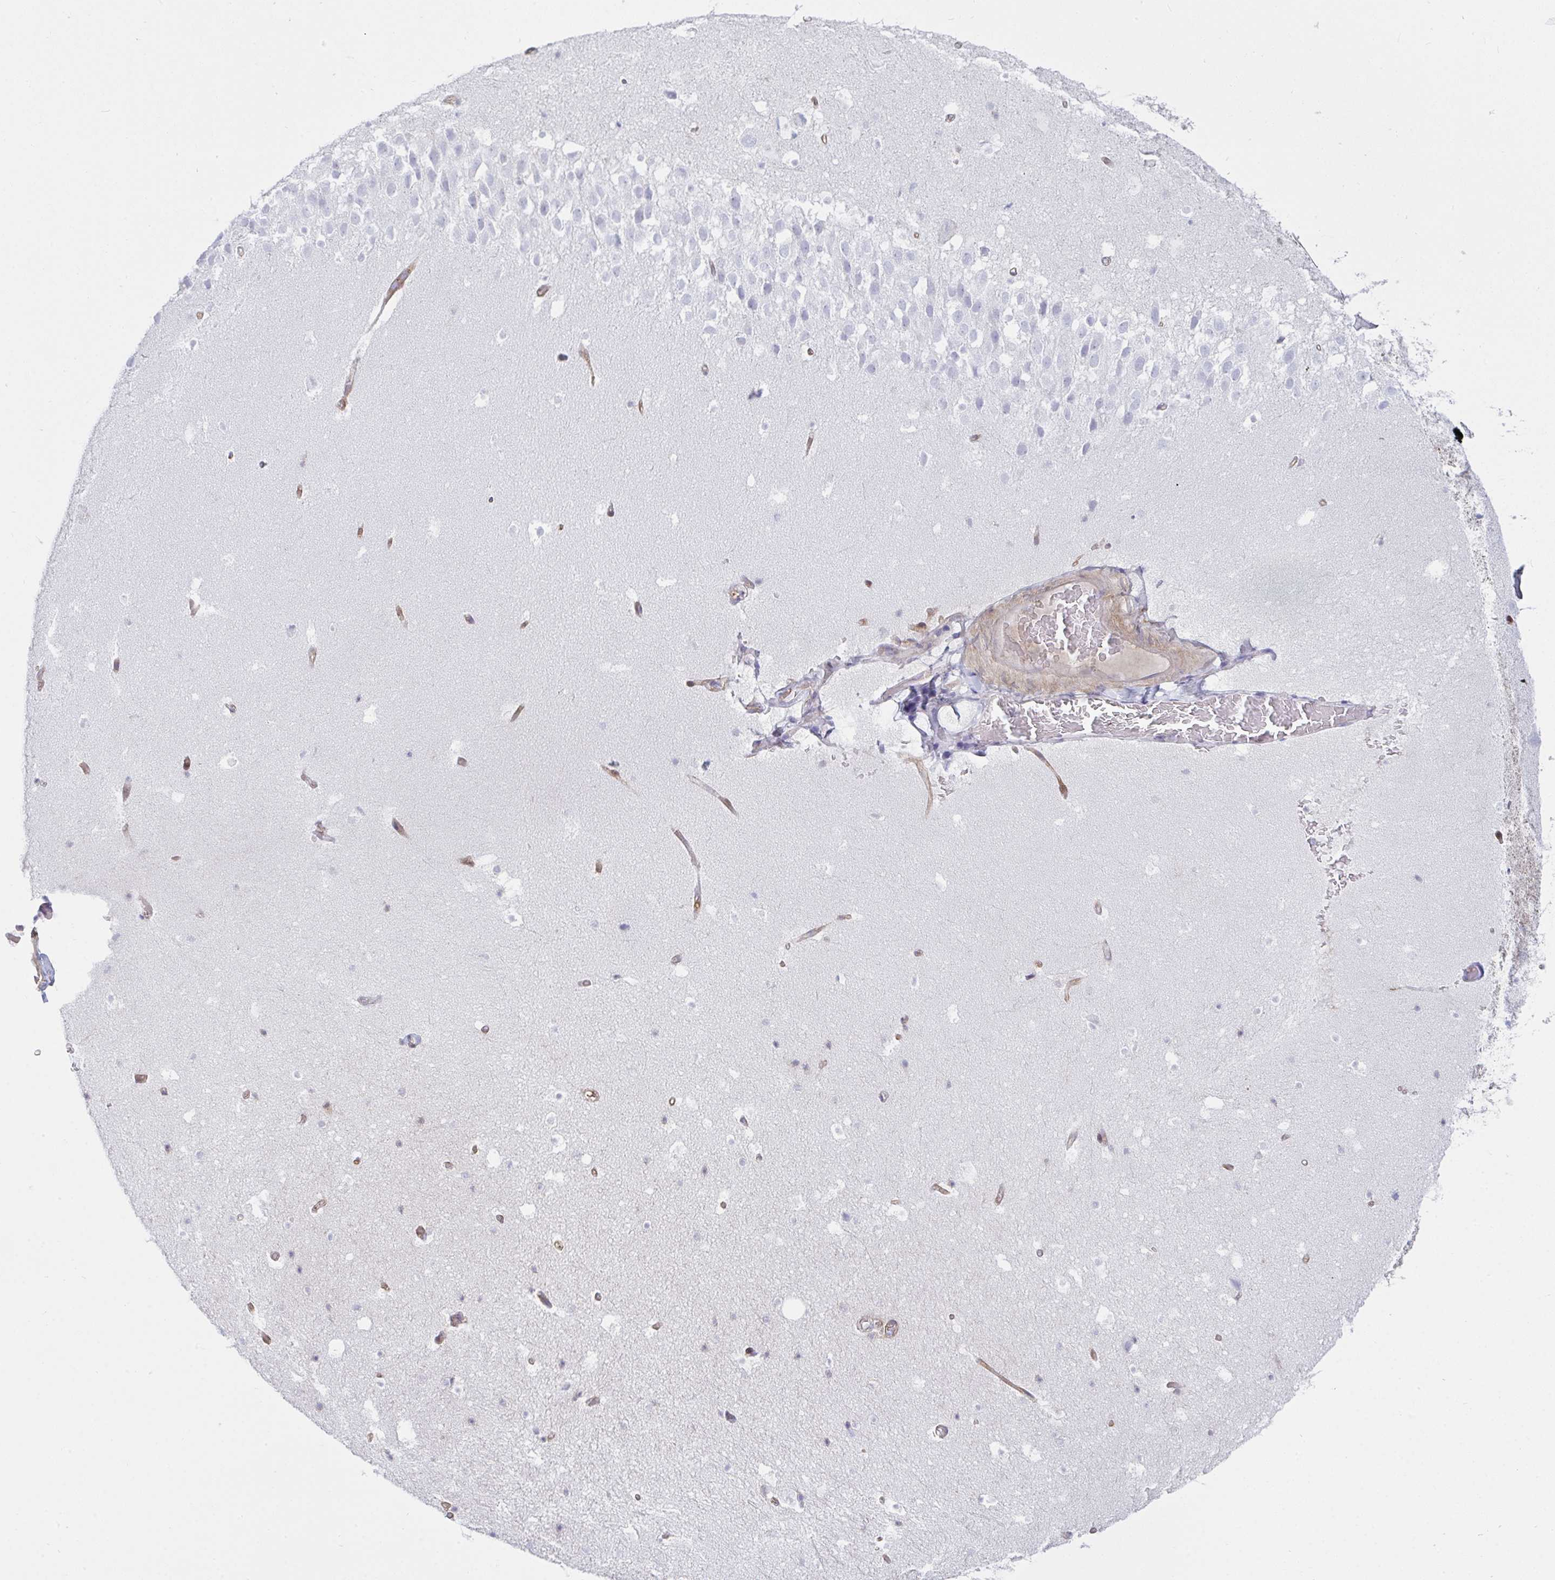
{"staining": {"intensity": "strong", "quantity": "<25%", "location": "cytoplasmic/membranous"}, "tissue": "hippocampus", "cell_type": "Glial cells", "image_type": "normal", "snomed": [{"axis": "morphology", "description": "Normal tissue, NOS"}, {"axis": "topography", "description": "Hippocampus"}], "caption": "IHC (DAB (3,3'-diaminobenzidine)) staining of unremarkable human hippocampus shows strong cytoplasmic/membranous protein expression in about <25% of glial cells.", "gene": "GAB1", "patient": {"sex": "male", "age": 26}}